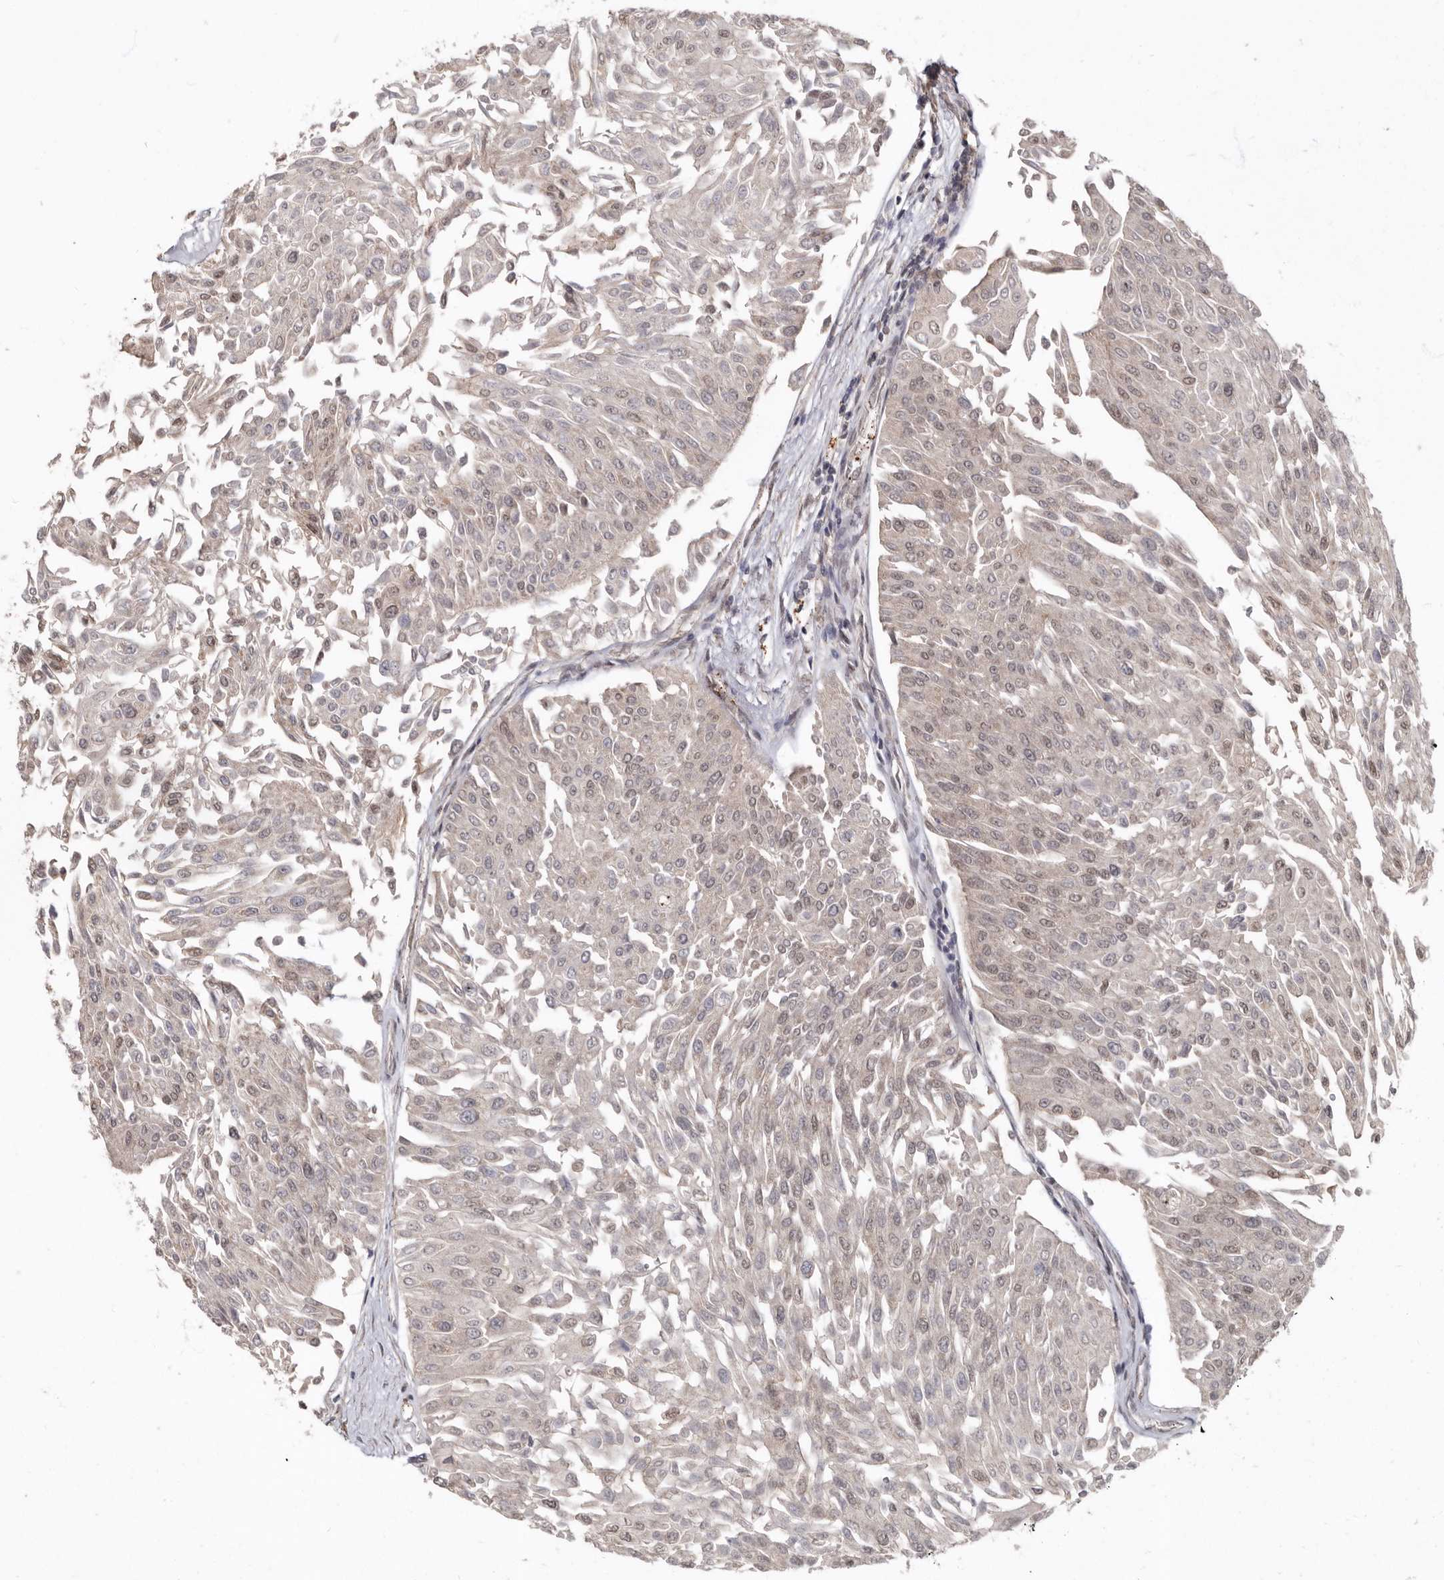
{"staining": {"intensity": "weak", "quantity": "25%-75%", "location": "cytoplasmic/membranous,nuclear"}, "tissue": "urothelial cancer", "cell_type": "Tumor cells", "image_type": "cancer", "snomed": [{"axis": "morphology", "description": "Urothelial carcinoma, Low grade"}, {"axis": "topography", "description": "Urinary bladder"}], "caption": "Immunohistochemical staining of human urothelial cancer demonstrates weak cytoplasmic/membranous and nuclear protein expression in approximately 25%-75% of tumor cells.", "gene": "LRGUK", "patient": {"sex": "male", "age": 67}}